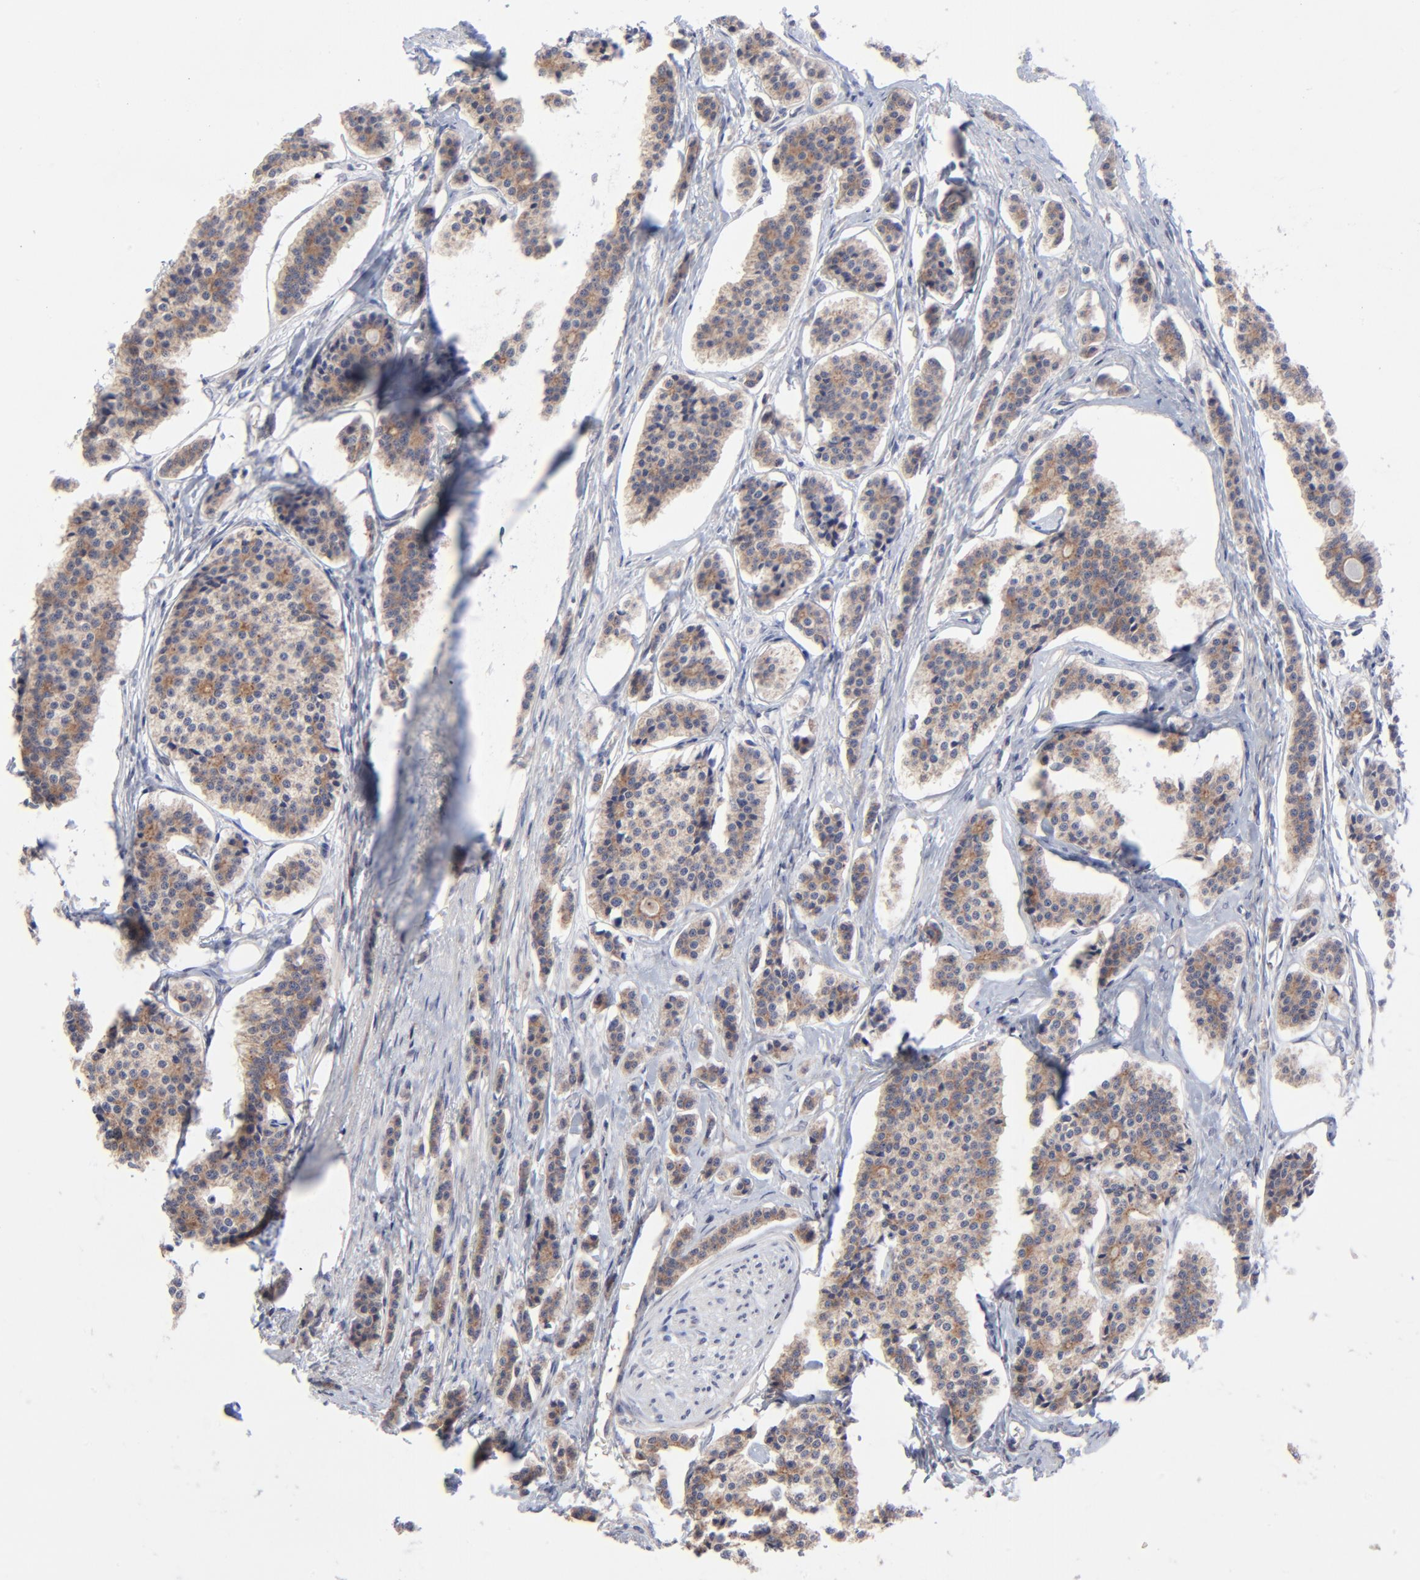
{"staining": {"intensity": "moderate", "quantity": ">75%", "location": "cytoplasmic/membranous"}, "tissue": "carcinoid", "cell_type": "Tumor cells", "image_type": "cancer", "snomed": [{"axis": "morphology", "description": "Carcinoid, malignant, NOS"}, {"axis": "topography", "description": "Small intestine"}], "caption": "Carcinoid (malignant) stained with a brown dye displays moderate cytoplasmic/membranous positive expression in approximately >75% of tumor cells.", "gene": "FBXO8", "patient": {"sex": "male", "age": 63}}